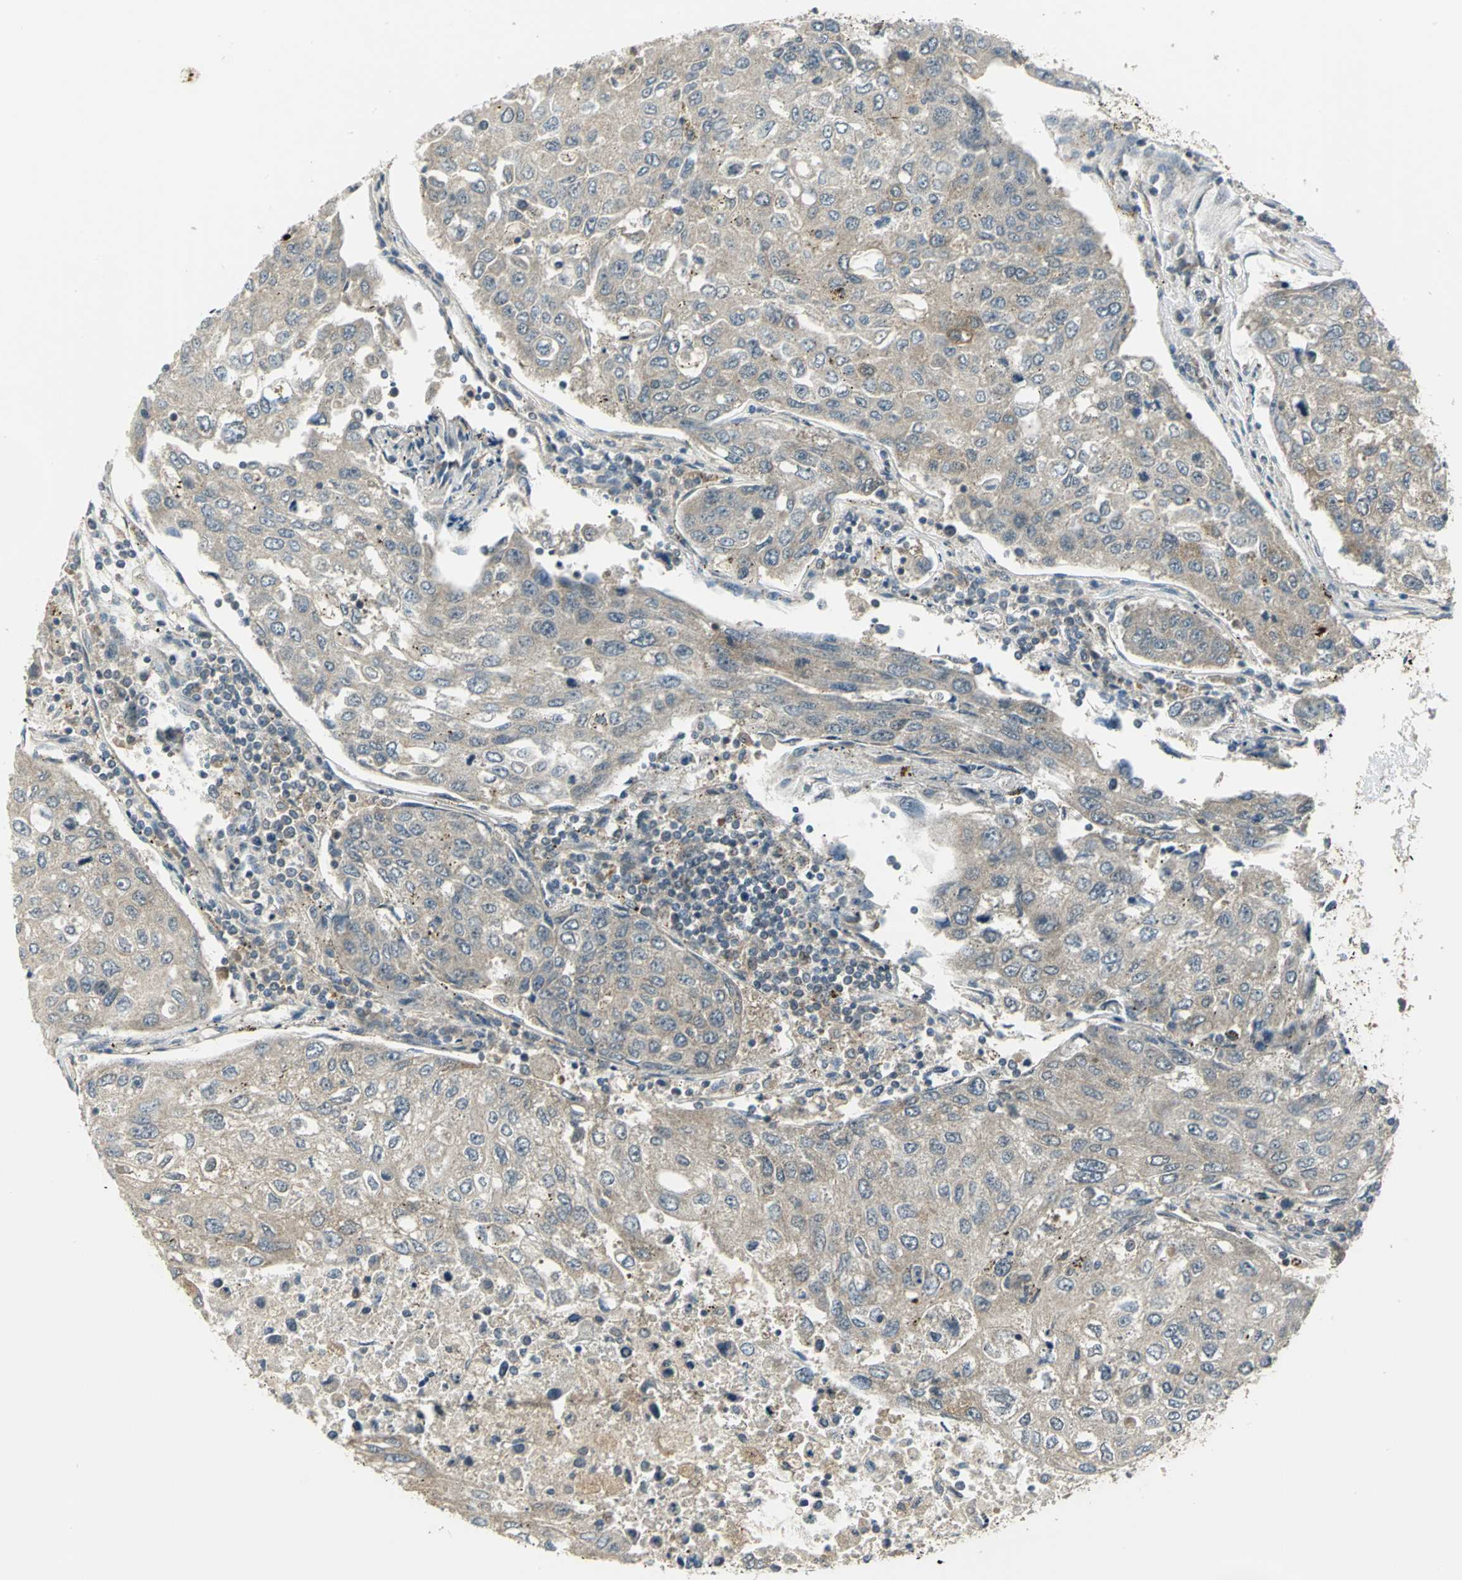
{"staining": {"intensity": "weak", "quantity": ">75%", "location": "cytoplasmic/membranous"}, "tissue": "urothelial cancer", "cell_type": "Tumor cells", "image_type": "cancer", "snomed": [{"axis": "morphology", "description": "Urothelial carcinoma, High grade"}, {"axis": "topography", "description": "Lymph node"}, {"axis": "topography", "description": "Urinary bladder"}], "caption": "The histopathology image demonstrates immunohistochemical staining of high-grade urothelial carcinoma. There is weak cytoplasmic/membranous positivity is identified in approximately >75% of tumor cells.", "gene": "MAPK8IP3", "patient": {"sex": "male", "age": 51}}